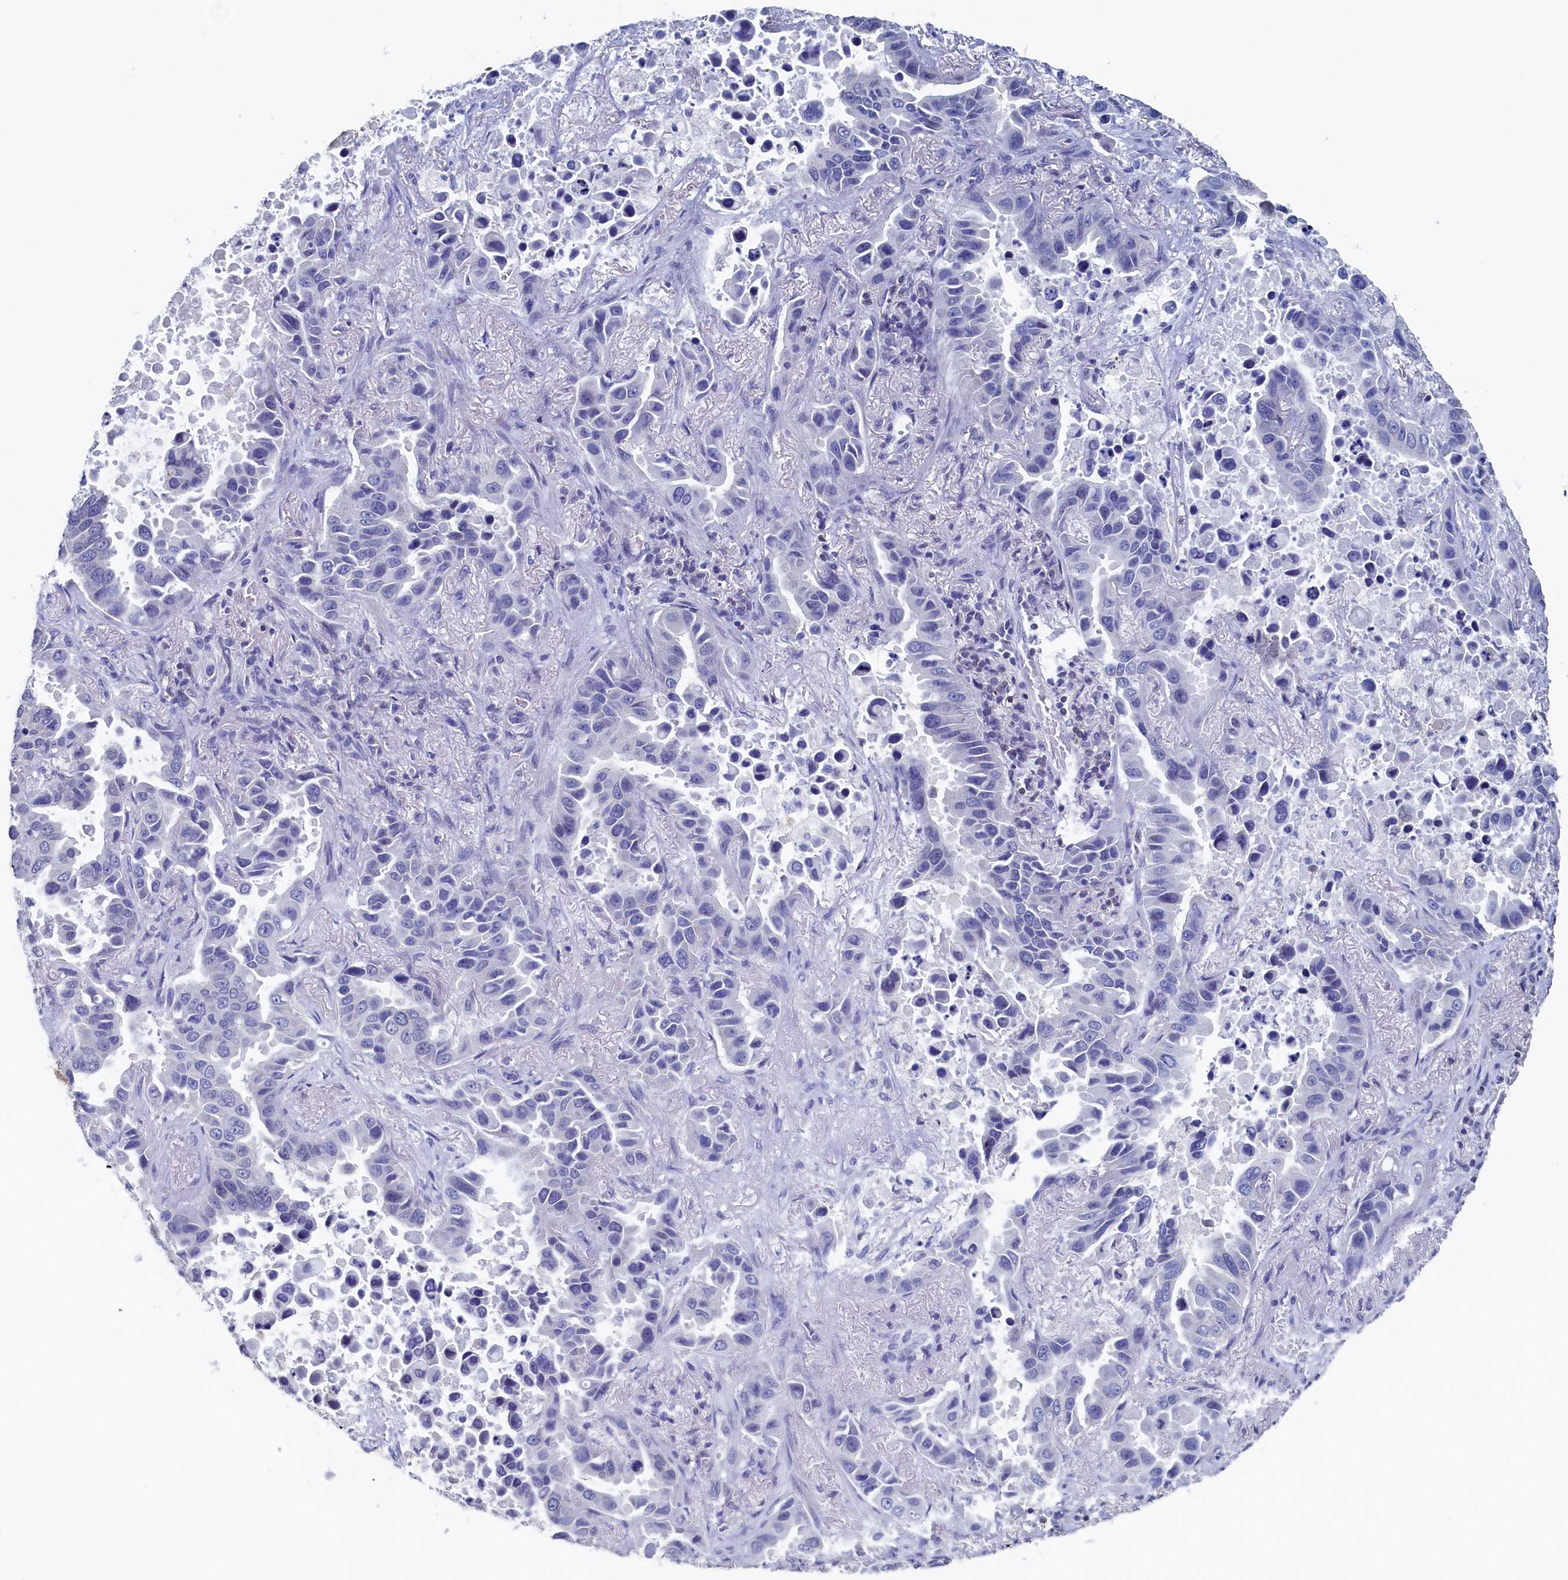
{"staining": {"intensity": "negative", "quantity": "none", "location": "none"}, "tissue": "lung cancer", "cell_type": "Tumor cells", "image_type": "cancer", "snomed": [{"axis": "morphology", "description": "Adenocarcinoma, NOS"}, {"axis": "topography", "description": "Lung"}], "caption": "Immunohistochemistry (IHC) of lung cancer demonstrates no staining in tumor cells. (Stains: DAB immunohistochemistry with hematoxylin counter stain, Microscopy: brightfield microscopy at high magnification).", "gene": "C11orf54", "patient": {"sex": "male", "age": 64}}